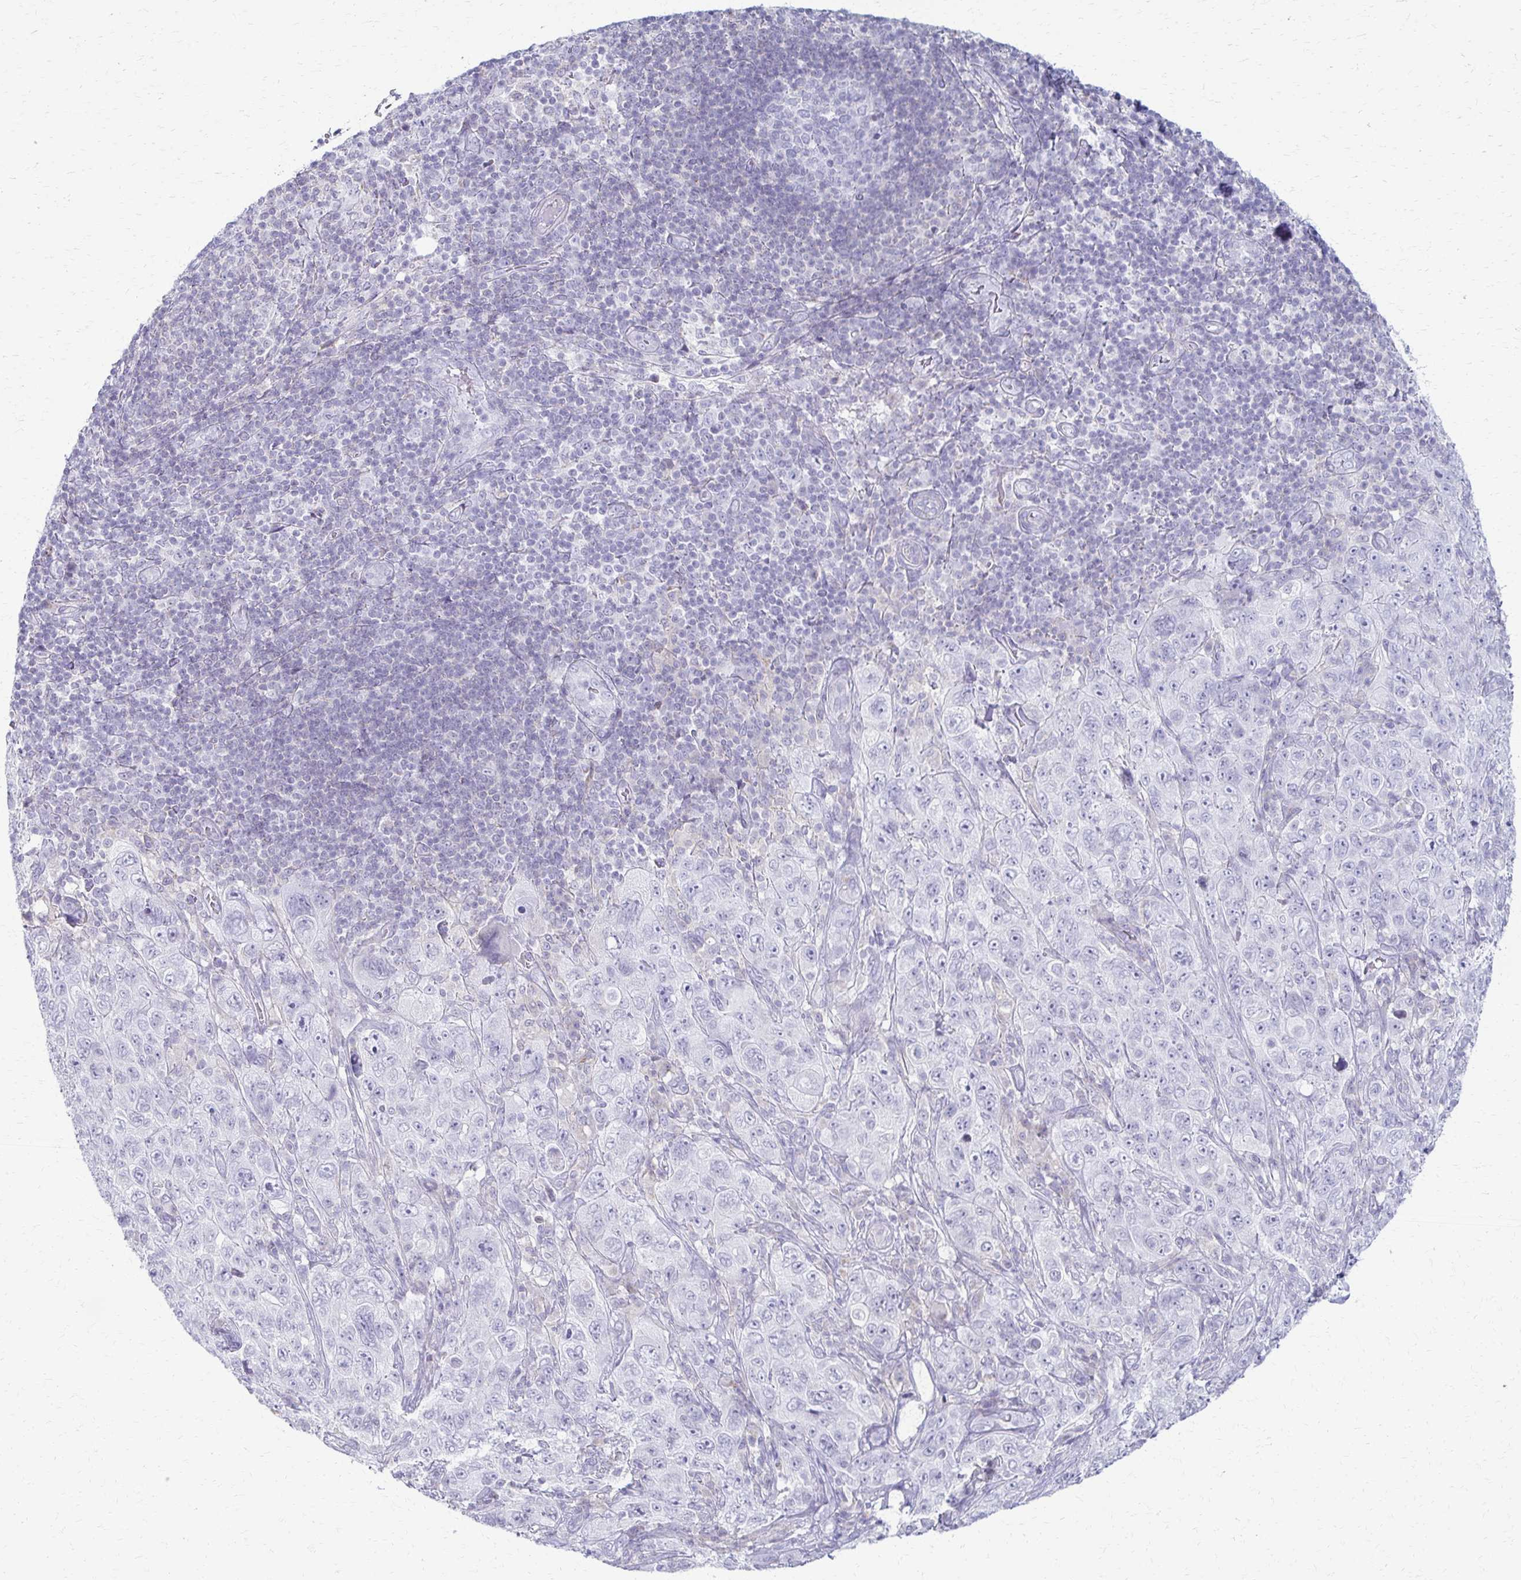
{"staining": {"intensity": "negative", "quantity": "none", "location": "none"}, "tissue": "pancreatic cancer", "cell_type": "Tumor cells", "image_type": "cancer", "snomed": [{"axis": "morphology", "description": "Adenocarcinoma, NOS"}, {"axis": "topography", "description": "Pancreas"}], "caption": "Tumor cells are negative for brown protein staining in adenocarcinoma (pancreatic).", "gene": "FCGR2B", "patient": {"sex": "male", "age": 68}}